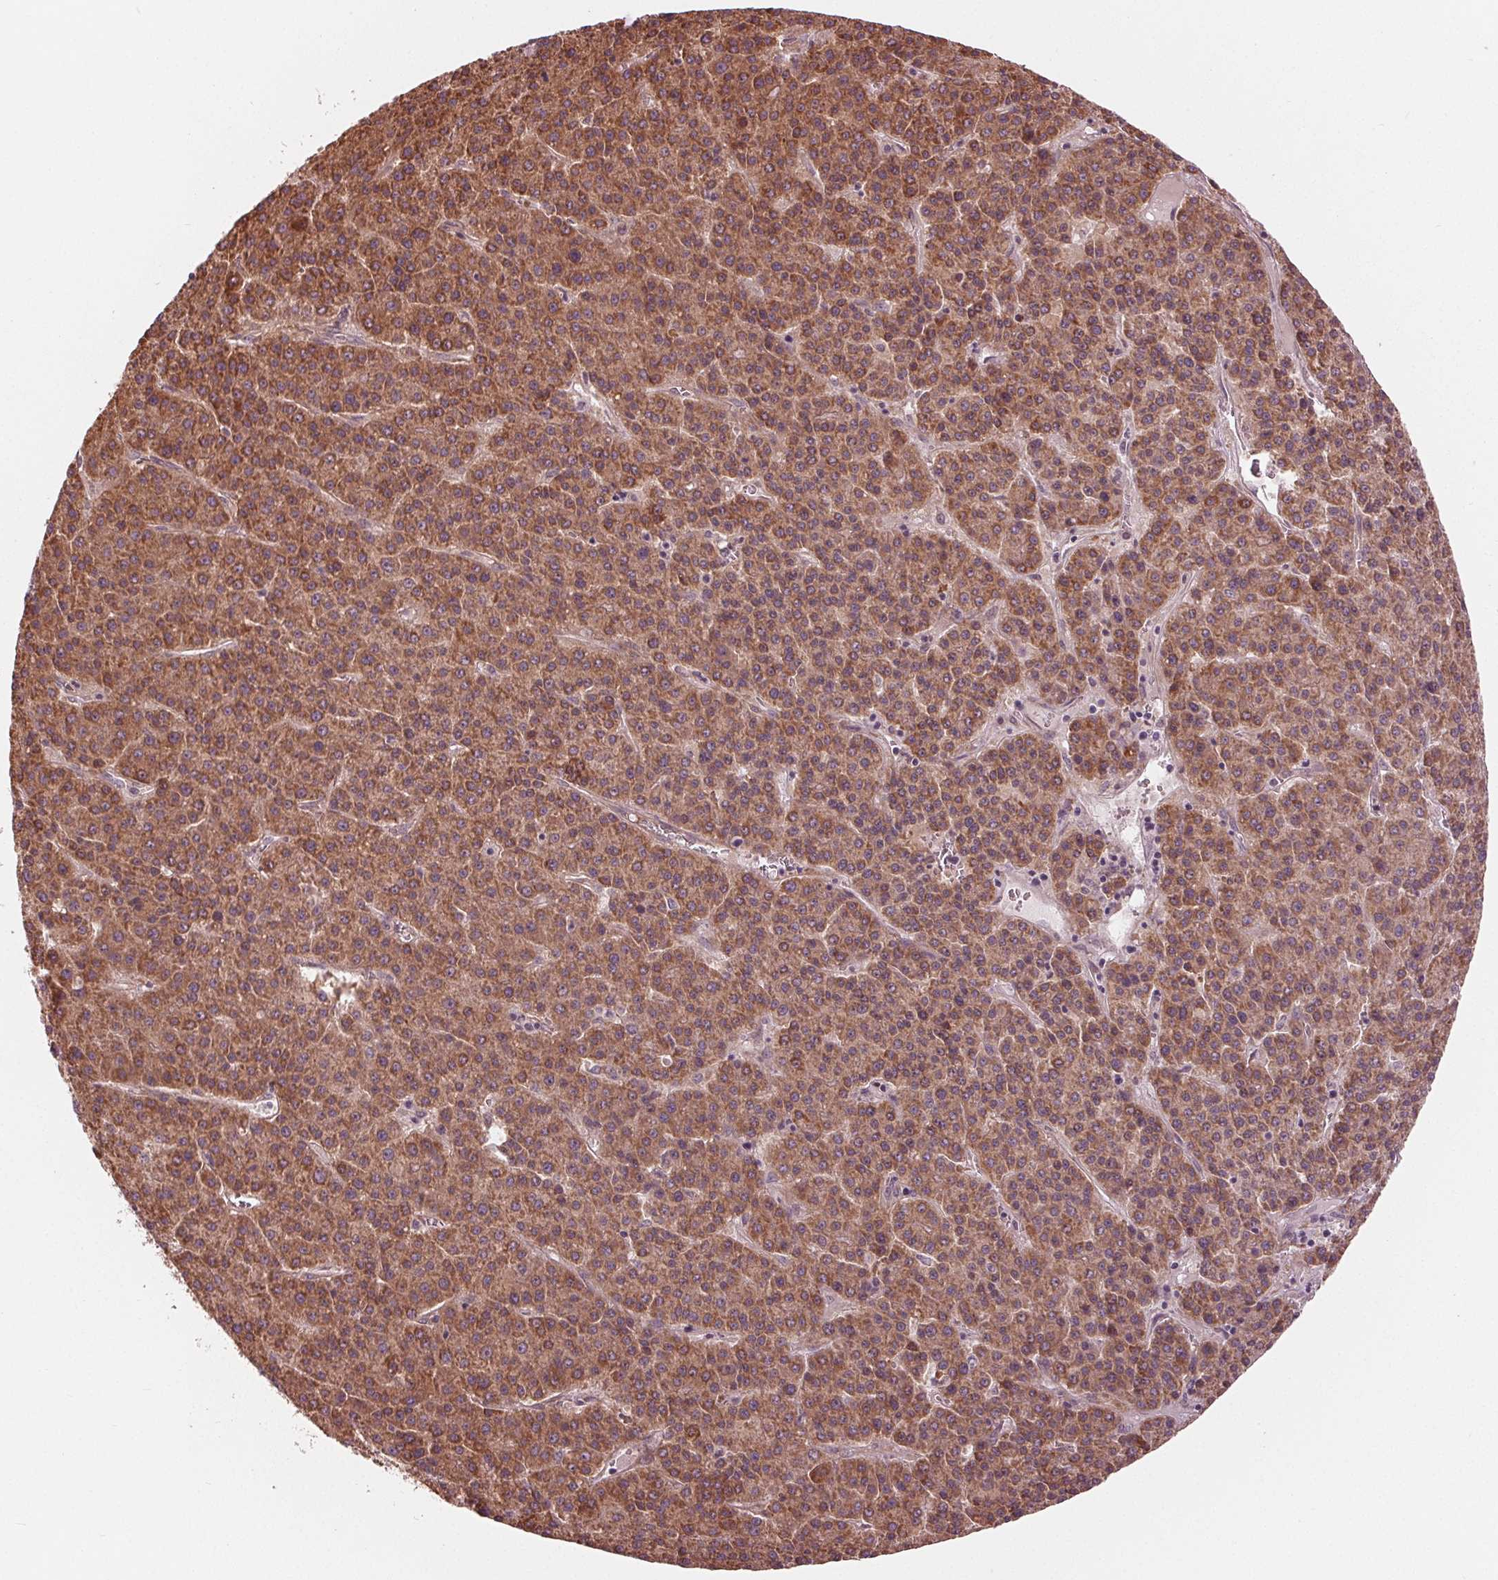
{"staining": {"intensity": "moderate", "quantity": ">75%", "location": "cytoplasmic/membranous"}, "tissue": "liver cancer", "cell_type": "Tumor cells", "image_type": "cancer", "snomed": [{"axis": "morphology", "description": "Carcinoma, Hepatocellular, NOS"}, {"axis": "topography", "description": "Liver"}], "caption": "A micrograph of human liver cancer (hepatocellular carcinoma) stained for a protein reveals moderate cytoplasmic/membranous brown staining in tumor cells. The protein of interest is stained brown, and the nuclei are stained in blue (DAB IHC with brightfield microscopy, high magnification).", "gene": "CMIP", "patient": {"sex": "female", "age": 58}}